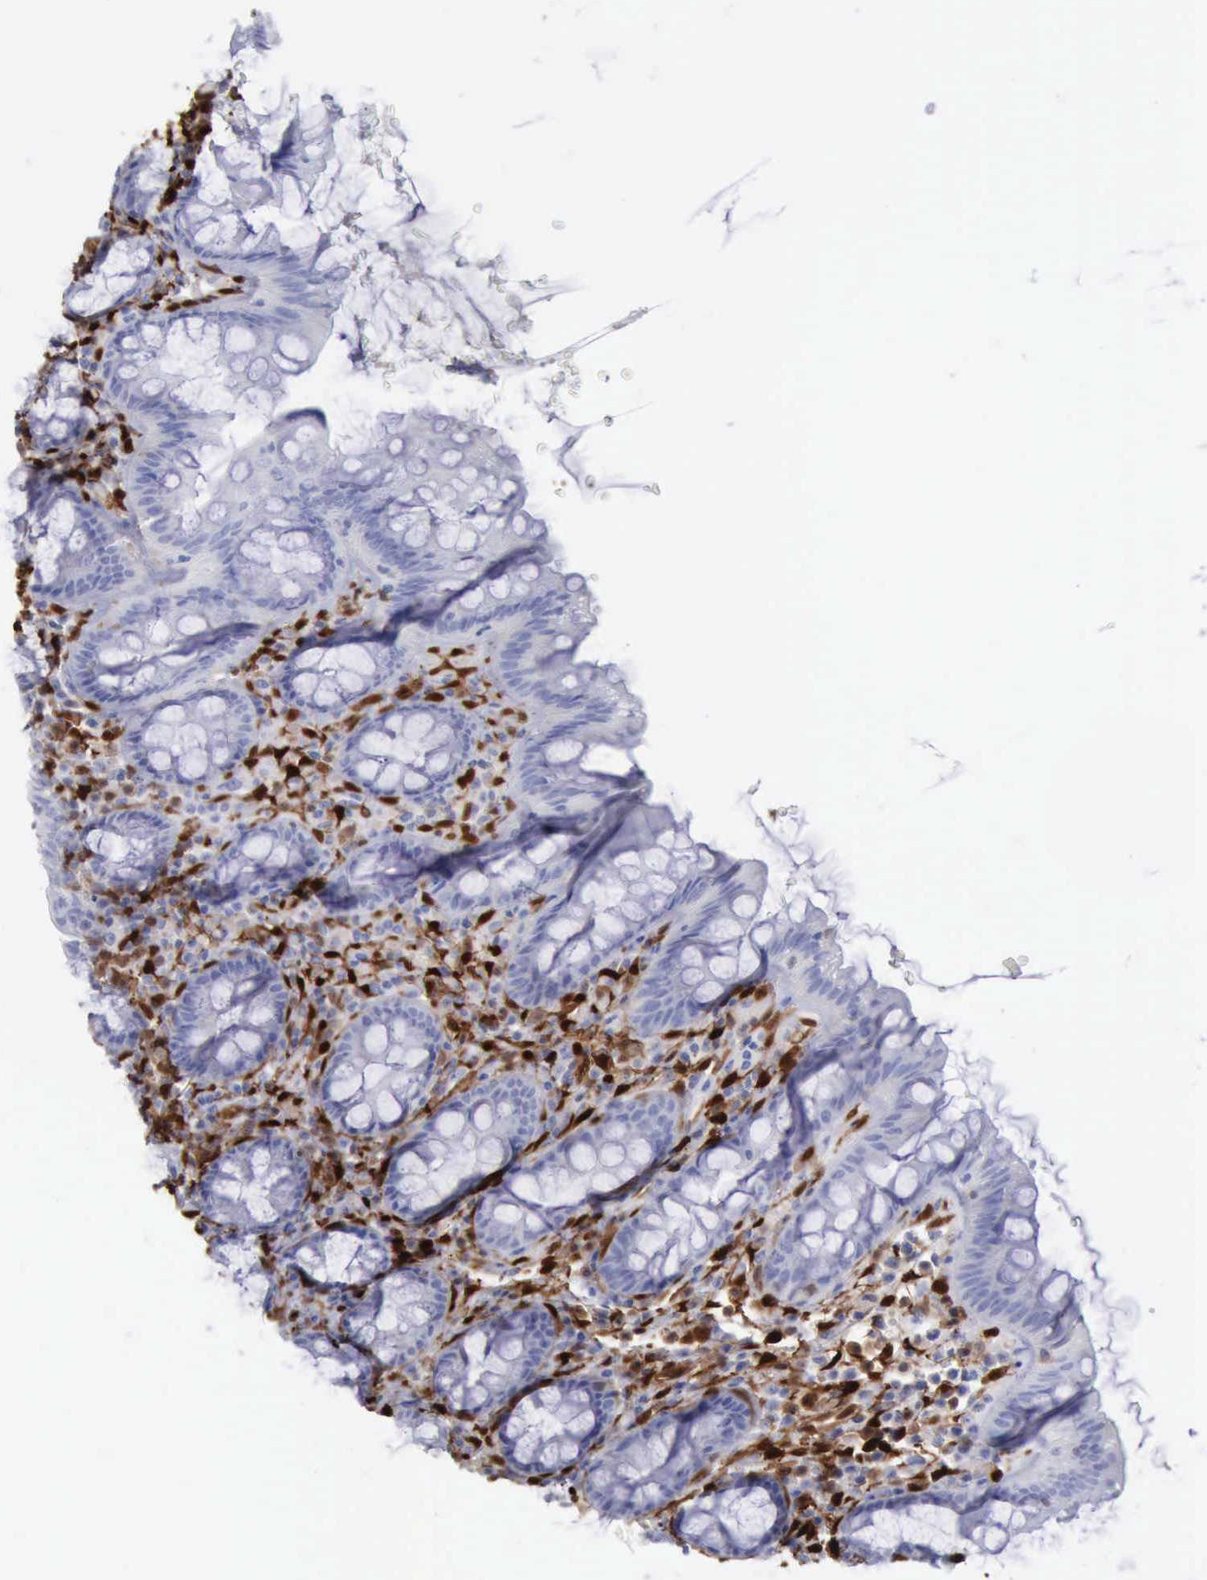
{"staining": {"intensity": "negative", "quantity": "none", "location": "none"}, "tissue": "rectum", "cell_type": "Glandular cells", "image_type": "normal", "snomed": [{"axis": "morphology", "description": "Normal tissue, NOS"}, {"axis": "topography", "description": "Rectum"}], "caption": "An IHC photomicrograph of unremarkable rectum is shown. There is no staining in glandular cells of rectum. (DAB IHC with hematoxylin counter stain).", "gene": "FHL1", "patient": {"sex": "male", "age": 92}}